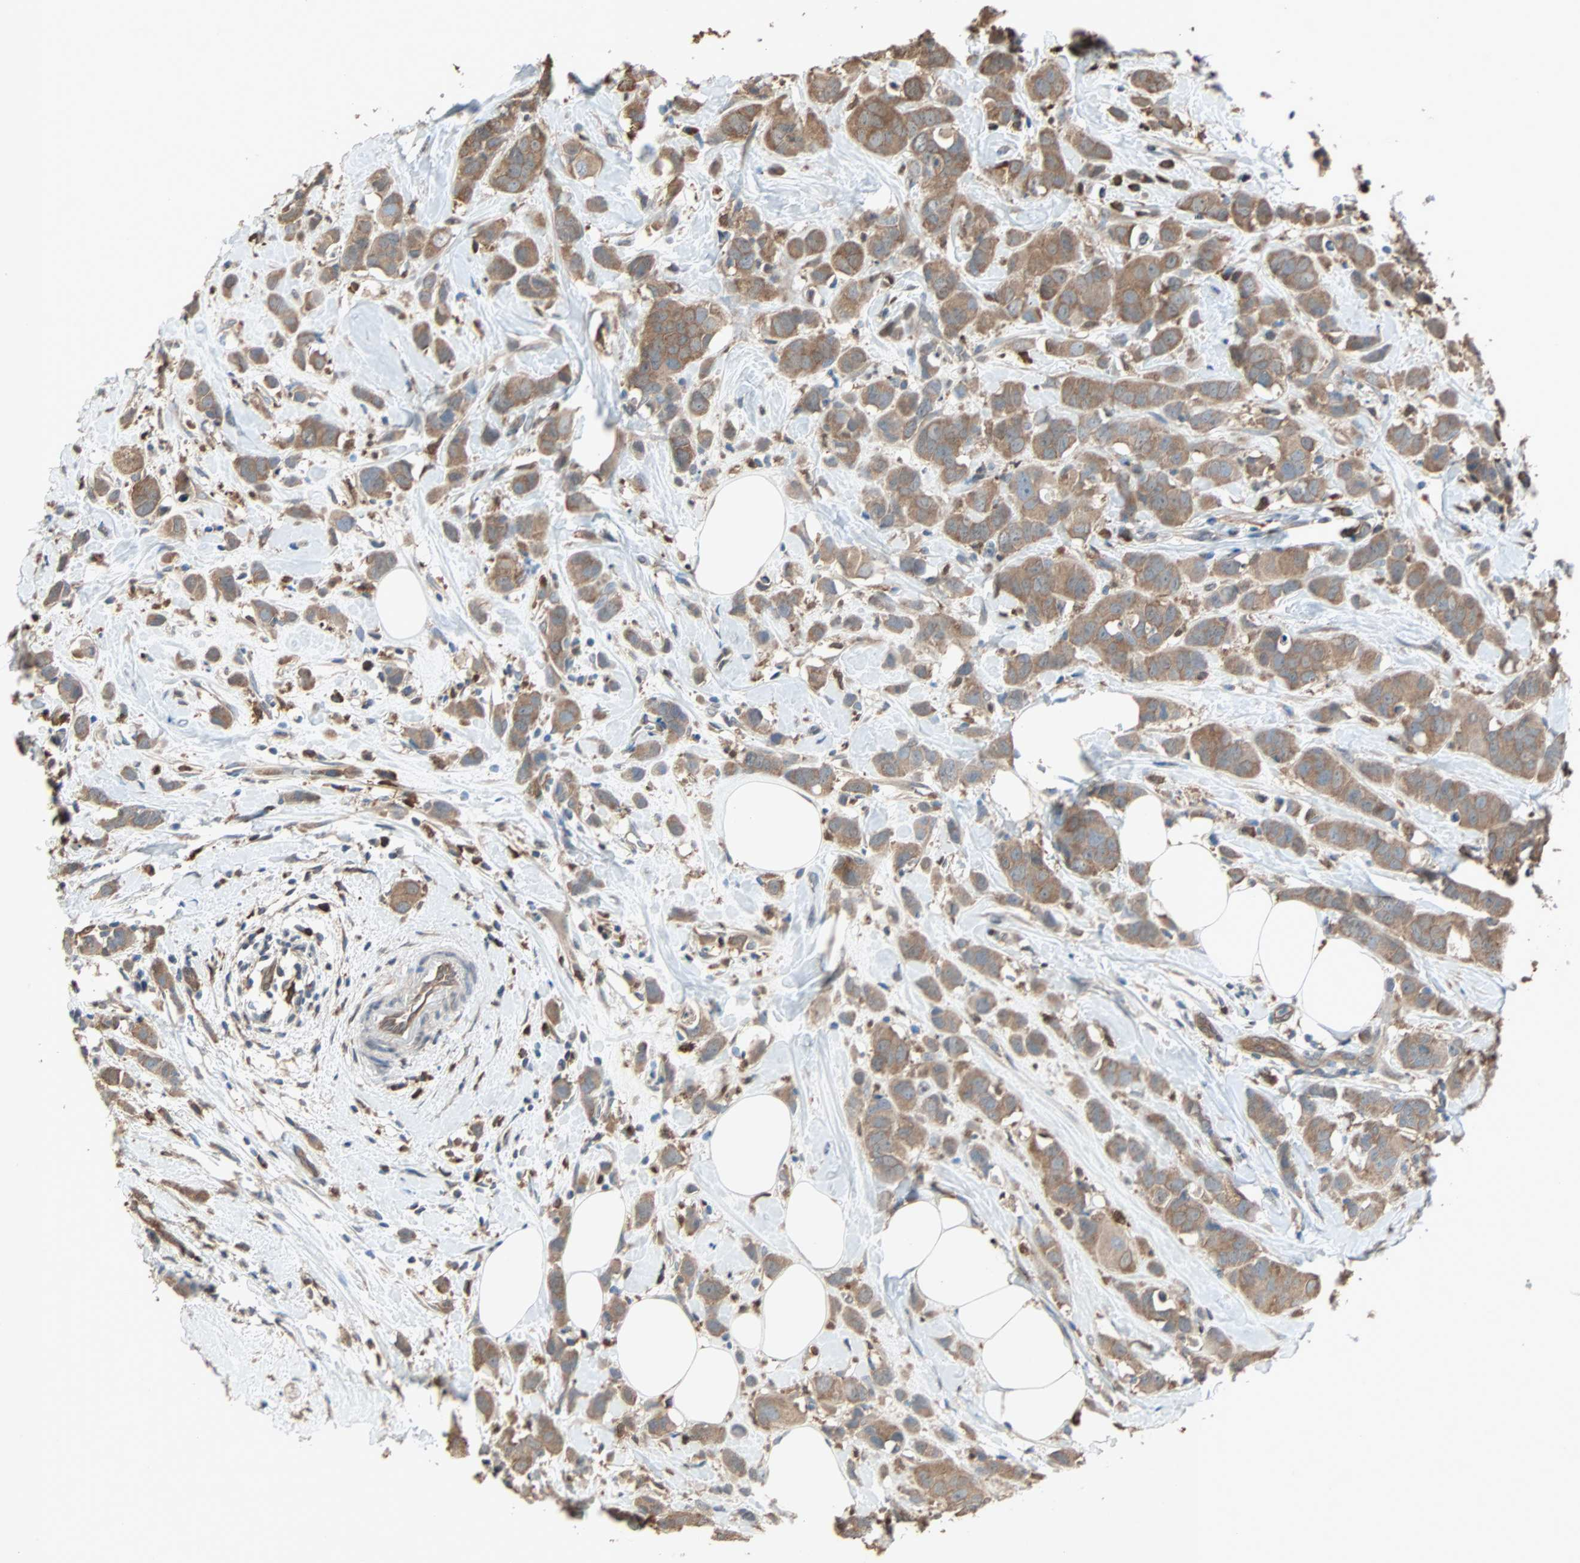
{"staining": {"intensity": "moderate", "quantity": ">75%", "location": "cytoplasmic/membranous"}, "tissue": "breast cancer", "cell_type": "Tumor cells", "image_type": "cancer", "snomed": [{"axis": "morphology", "description": "Normal tissue, NOS"}, {"axis": "morphology", "description": "Duct carcinoma"}, {"axis": "topography", "description": "Breast"}], "caption": "The micrograph shows a brown stain indicating the presence of a protein in the cytoplasmic/membranous of tumor cells in breast cancer (infiltrating ductal carcinoma).", "gene": "PRDX1", "patient": {"sex": "female", "age": 50}}